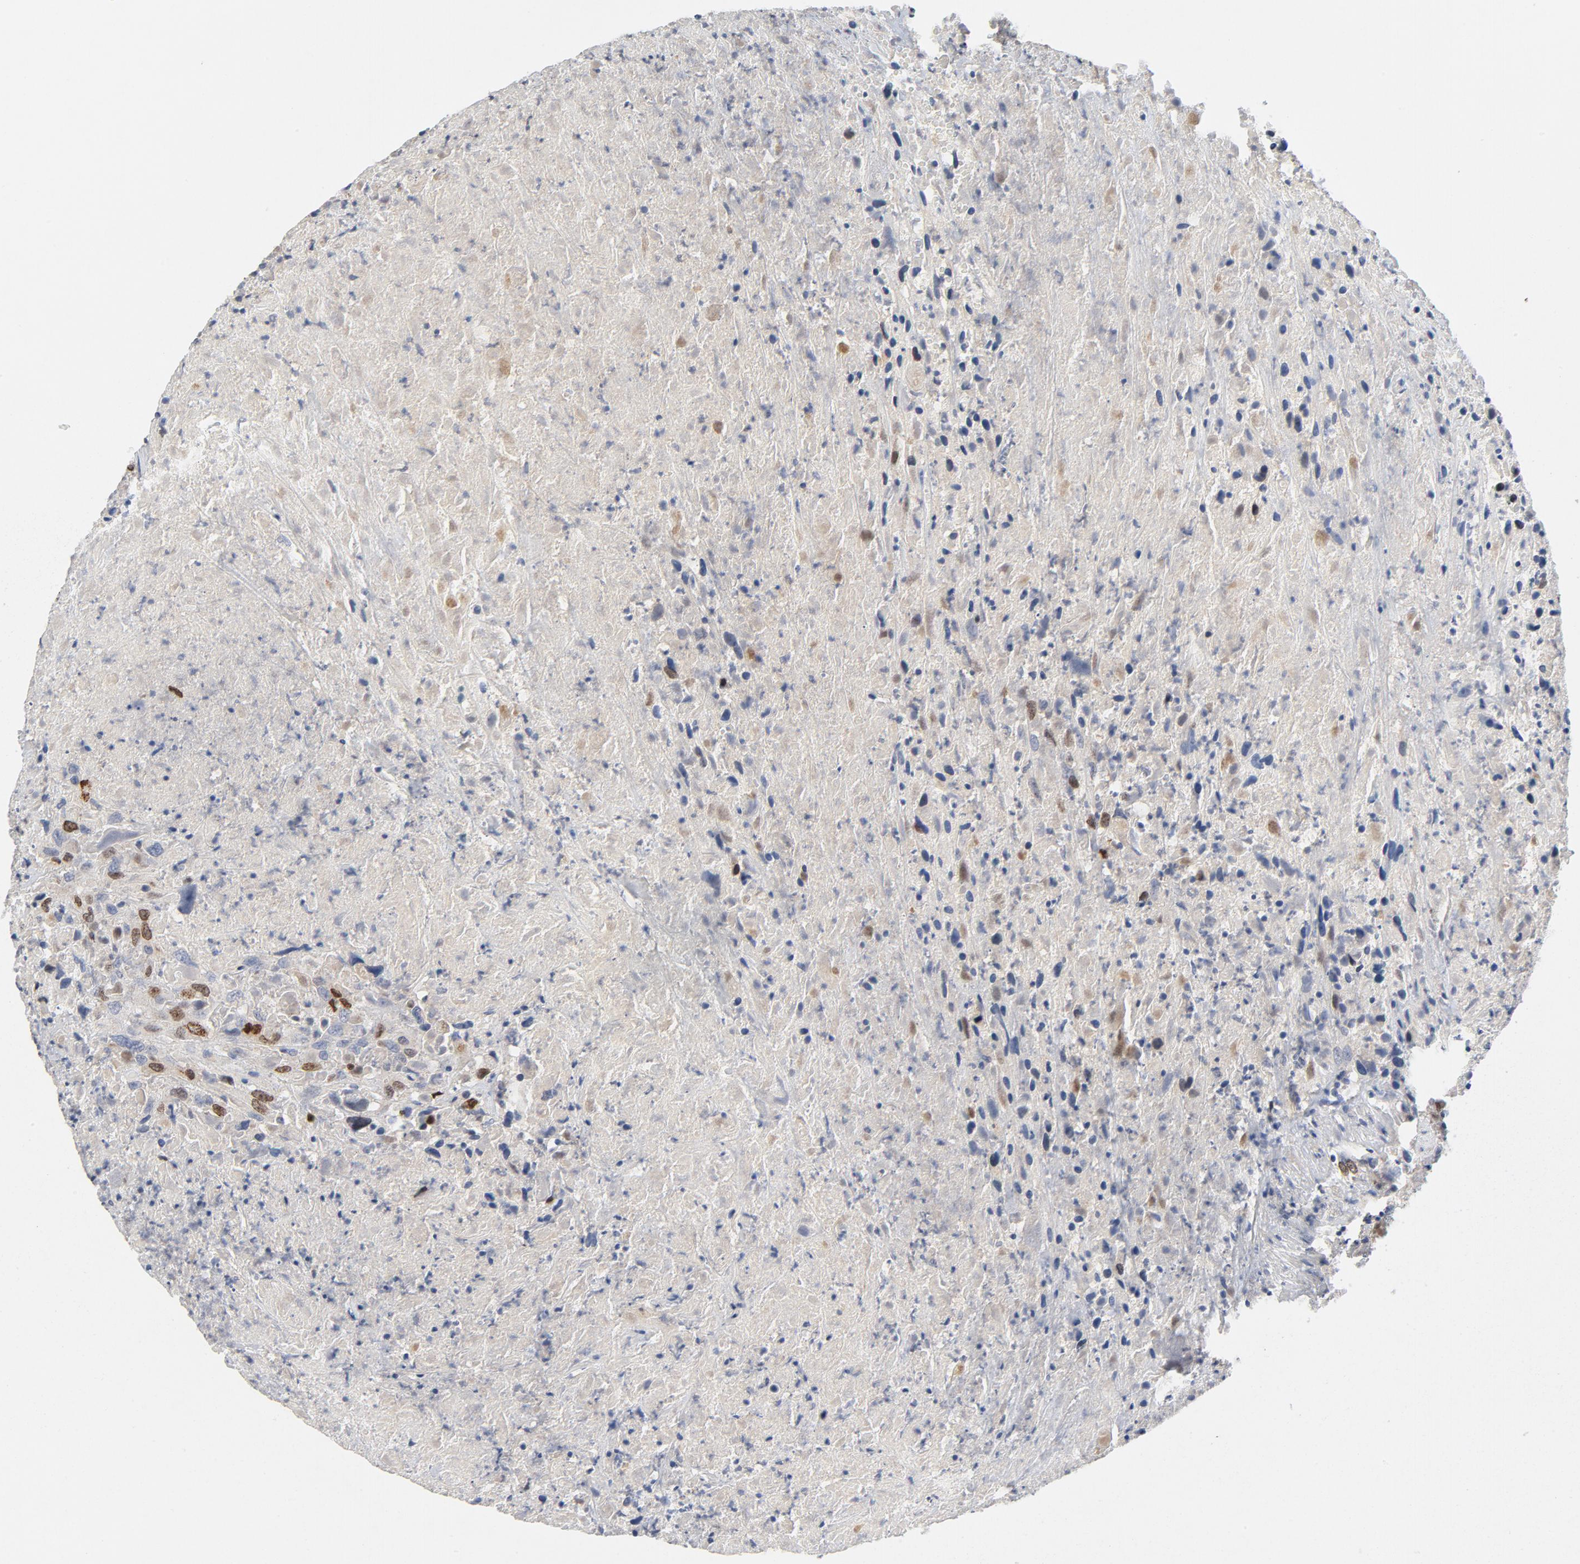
{"staining": {"intensity": "moderate", "quantity": "<25%", "location": "nuclear"}, "tissue": "urothelial cancer", "cell_type": "Tumor cells", "image_type": "cancer", "snomed": [{"axis": "morphology", "description": "Urothelial carcinoma, High grade"}, {"axis": "topography", "description": "Urinary bladder"}], "caption": "There is low levels of moderate nuclear expression in tumor cells of urothelial carcinoma (high-grade), as demonstrated by immunohistochemical staining (brown color).", "gene": "BIRC5", "patient": {"sex": "male", "age": 61}}